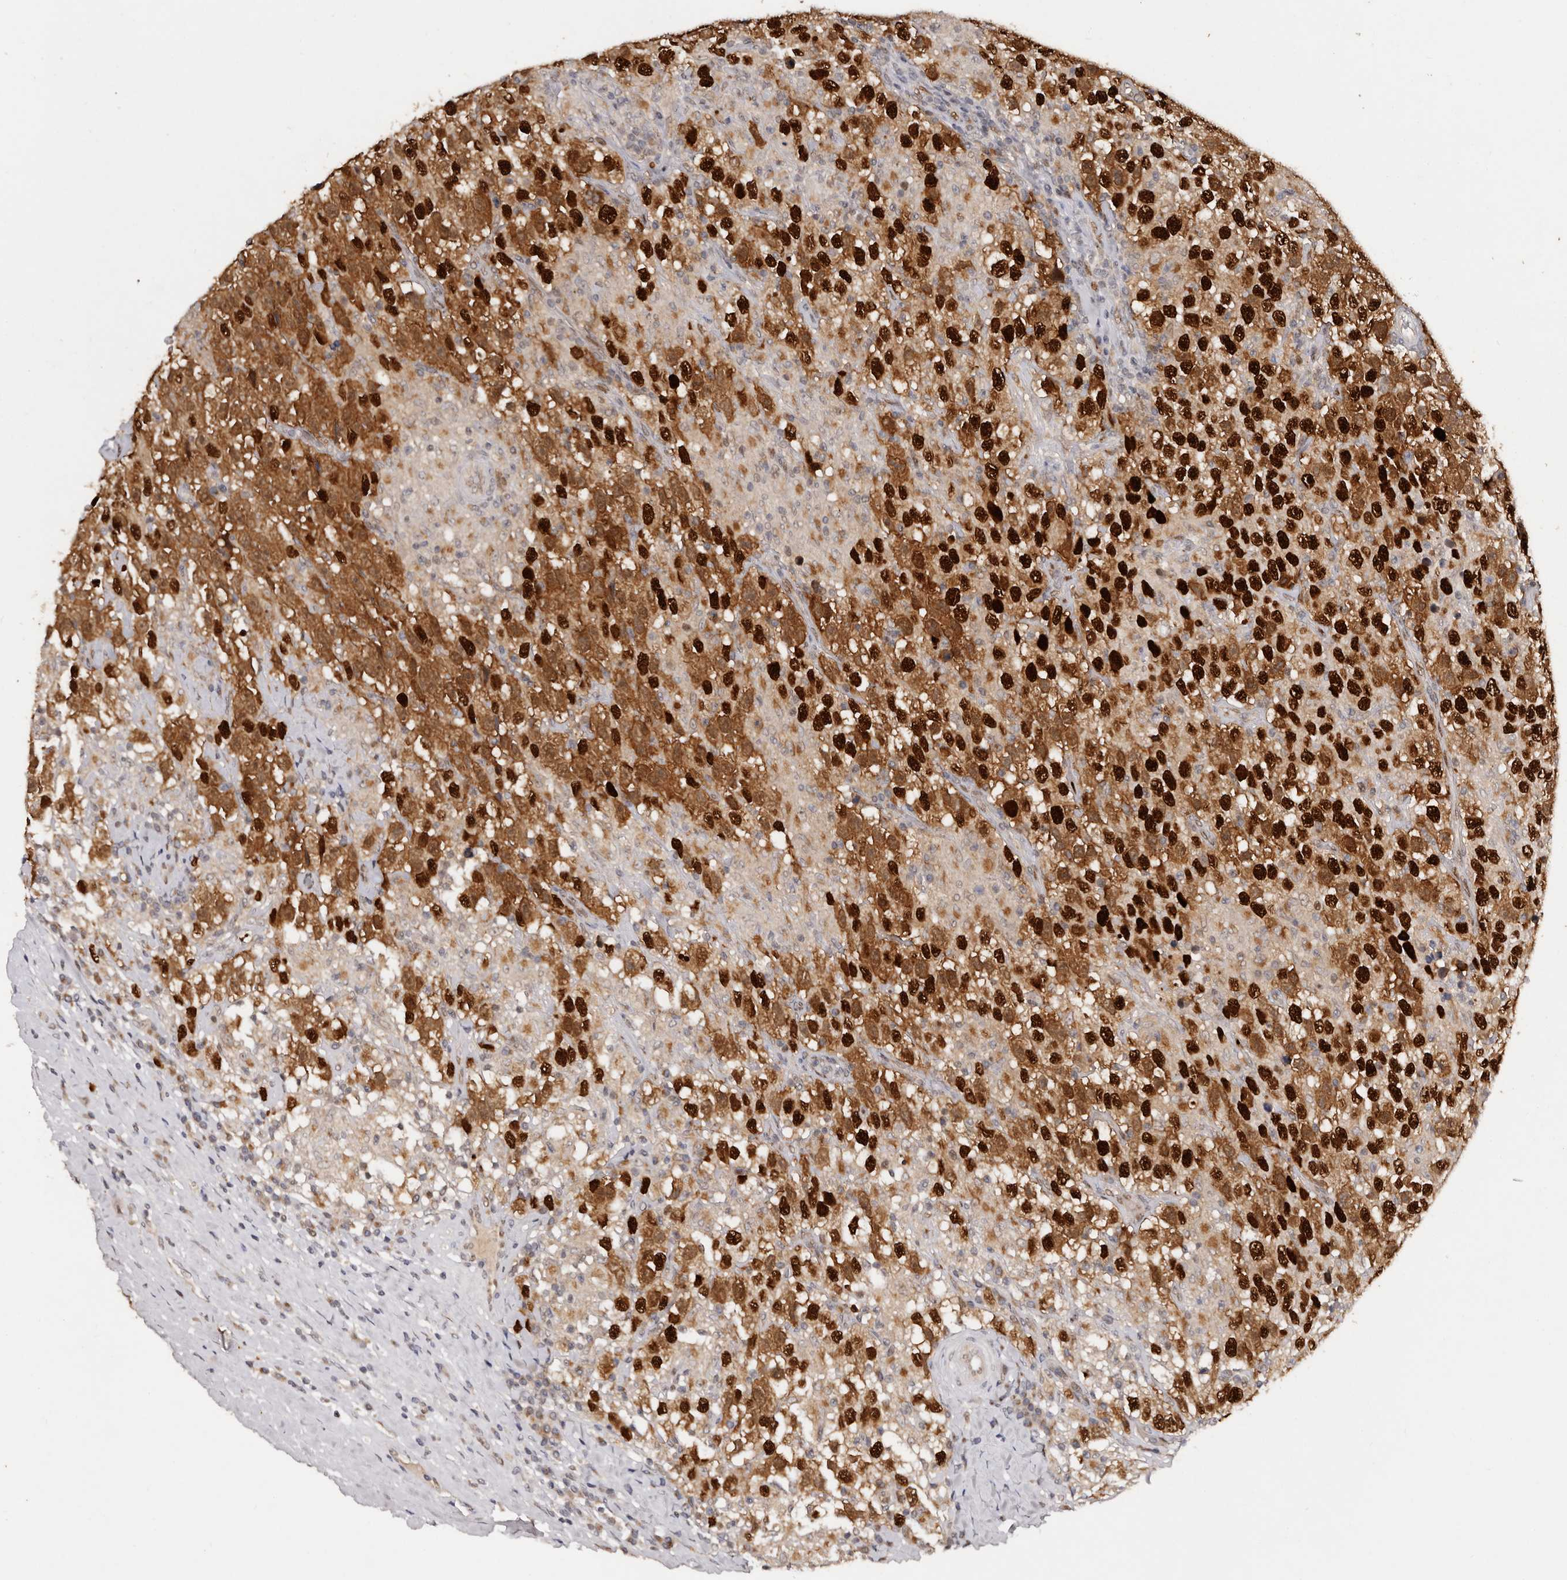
{"staining": {"intensity": "strong", "quantity": ">75%", "location": "nuclear"}, "tissue": "testis cancer", "cell_type": "Tumor cells", "image_type": "cancer", "snomed": [{"axis": "morphology", "description": "Seminoma, NOS"}, {"axis": "topography", "description": "Testis"}], "caption": "A photomicrograph of testis cancer stained for a protein reveals strong nuclear brown staining in tumor cells. (DAB IHC, brown staining for protein, blue staining for nuclei).", "gene": "KLF7", "patient": {"sex": "male", "age": 41}}